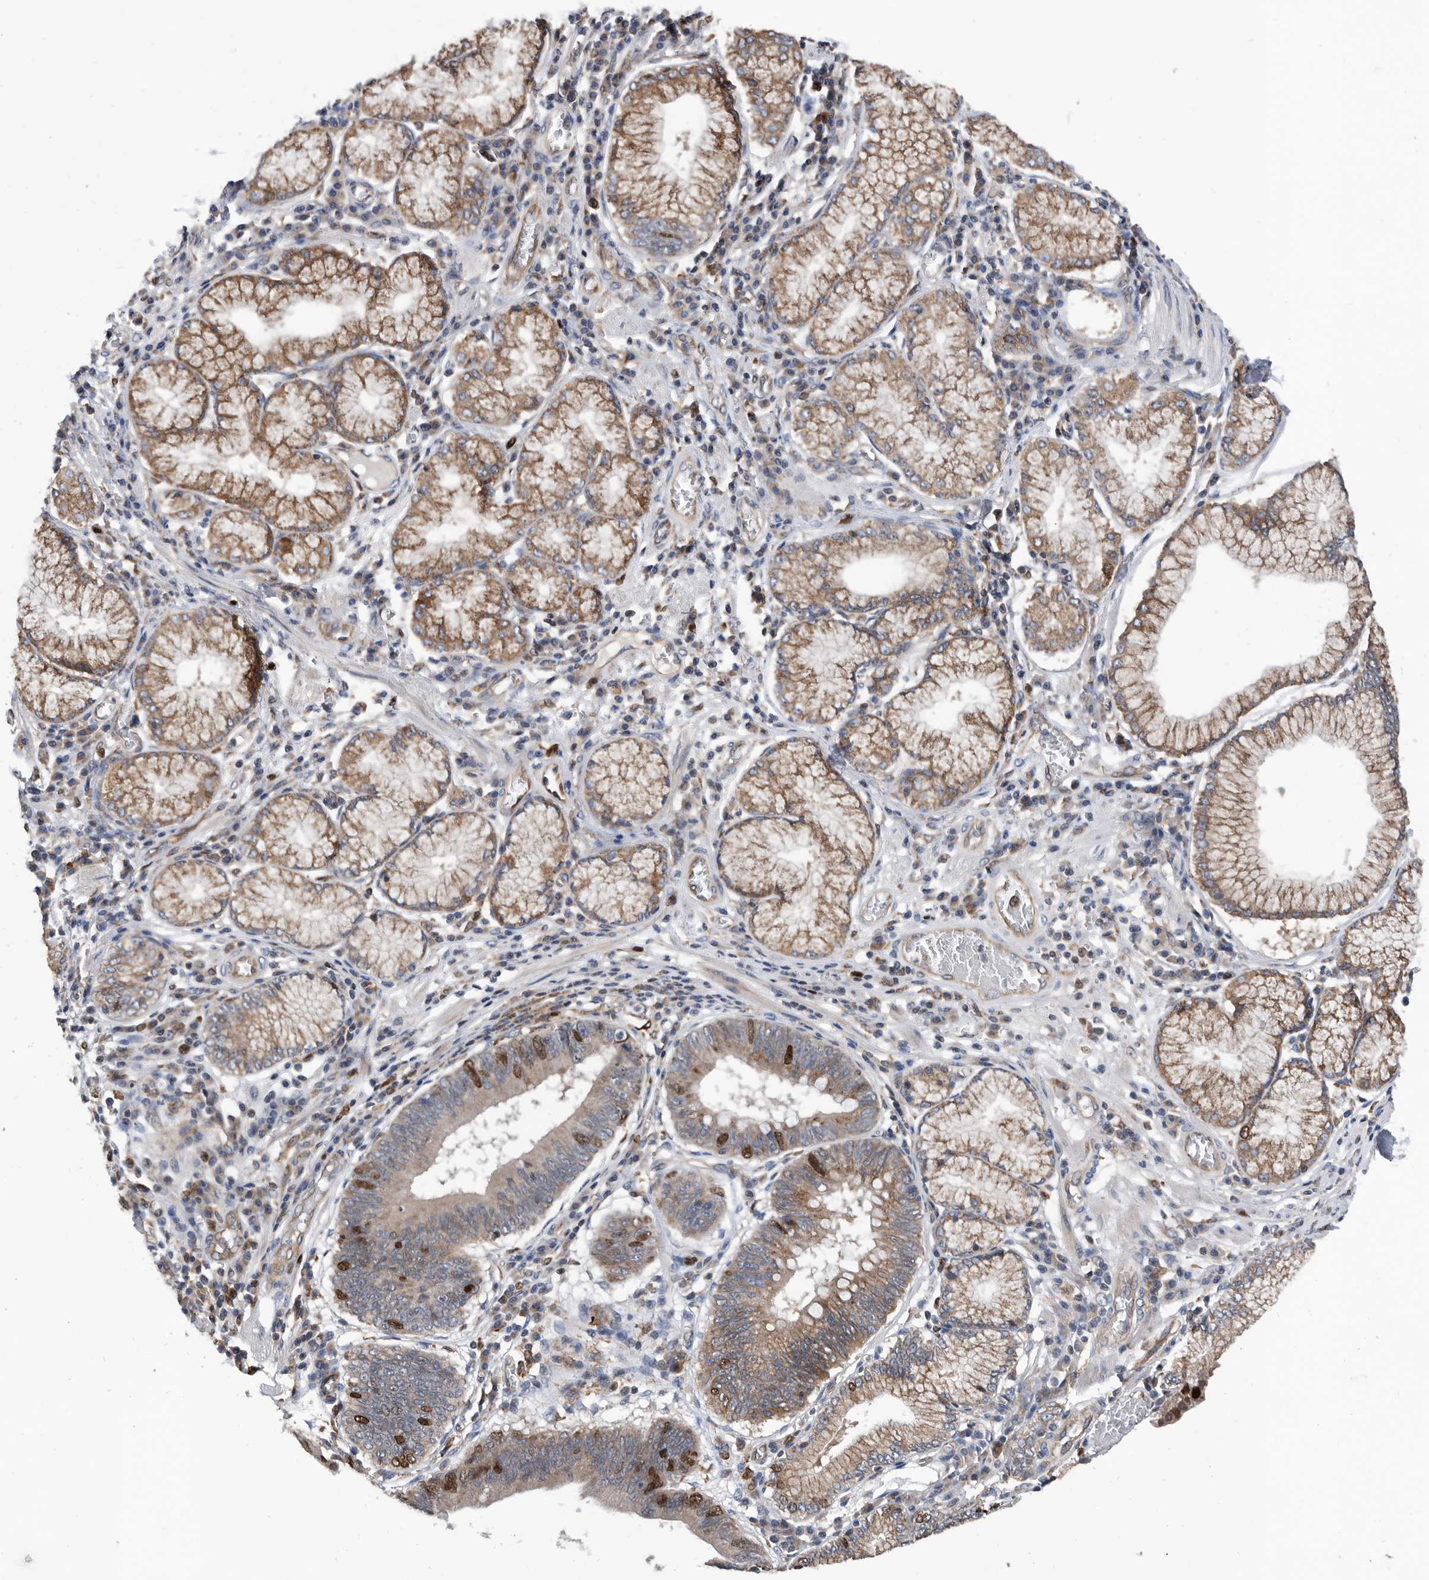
{"staining": {"intensity": "strong", "quantity": "25%-75%", "location": "cytoplasmic/membranous,nuclear"}, "tissue": "stomach cancer", "cell_type": "Tumor cells", "image_type": "cancer", "snomed": [{"axis": "morphology", "description": "Adenocarcinoma, NOS"}, {"axis": "topography", "description": "Stomach"}], "caption": "Protein analysis of stomach cancer (adenocarcinoma) tissue shows strong cytoplasmic/membranous and nuclear staining in about 25%-75% of tumor cells.", "gene": "ATAD2", "patient": {"sex": "male", "age": 59}}